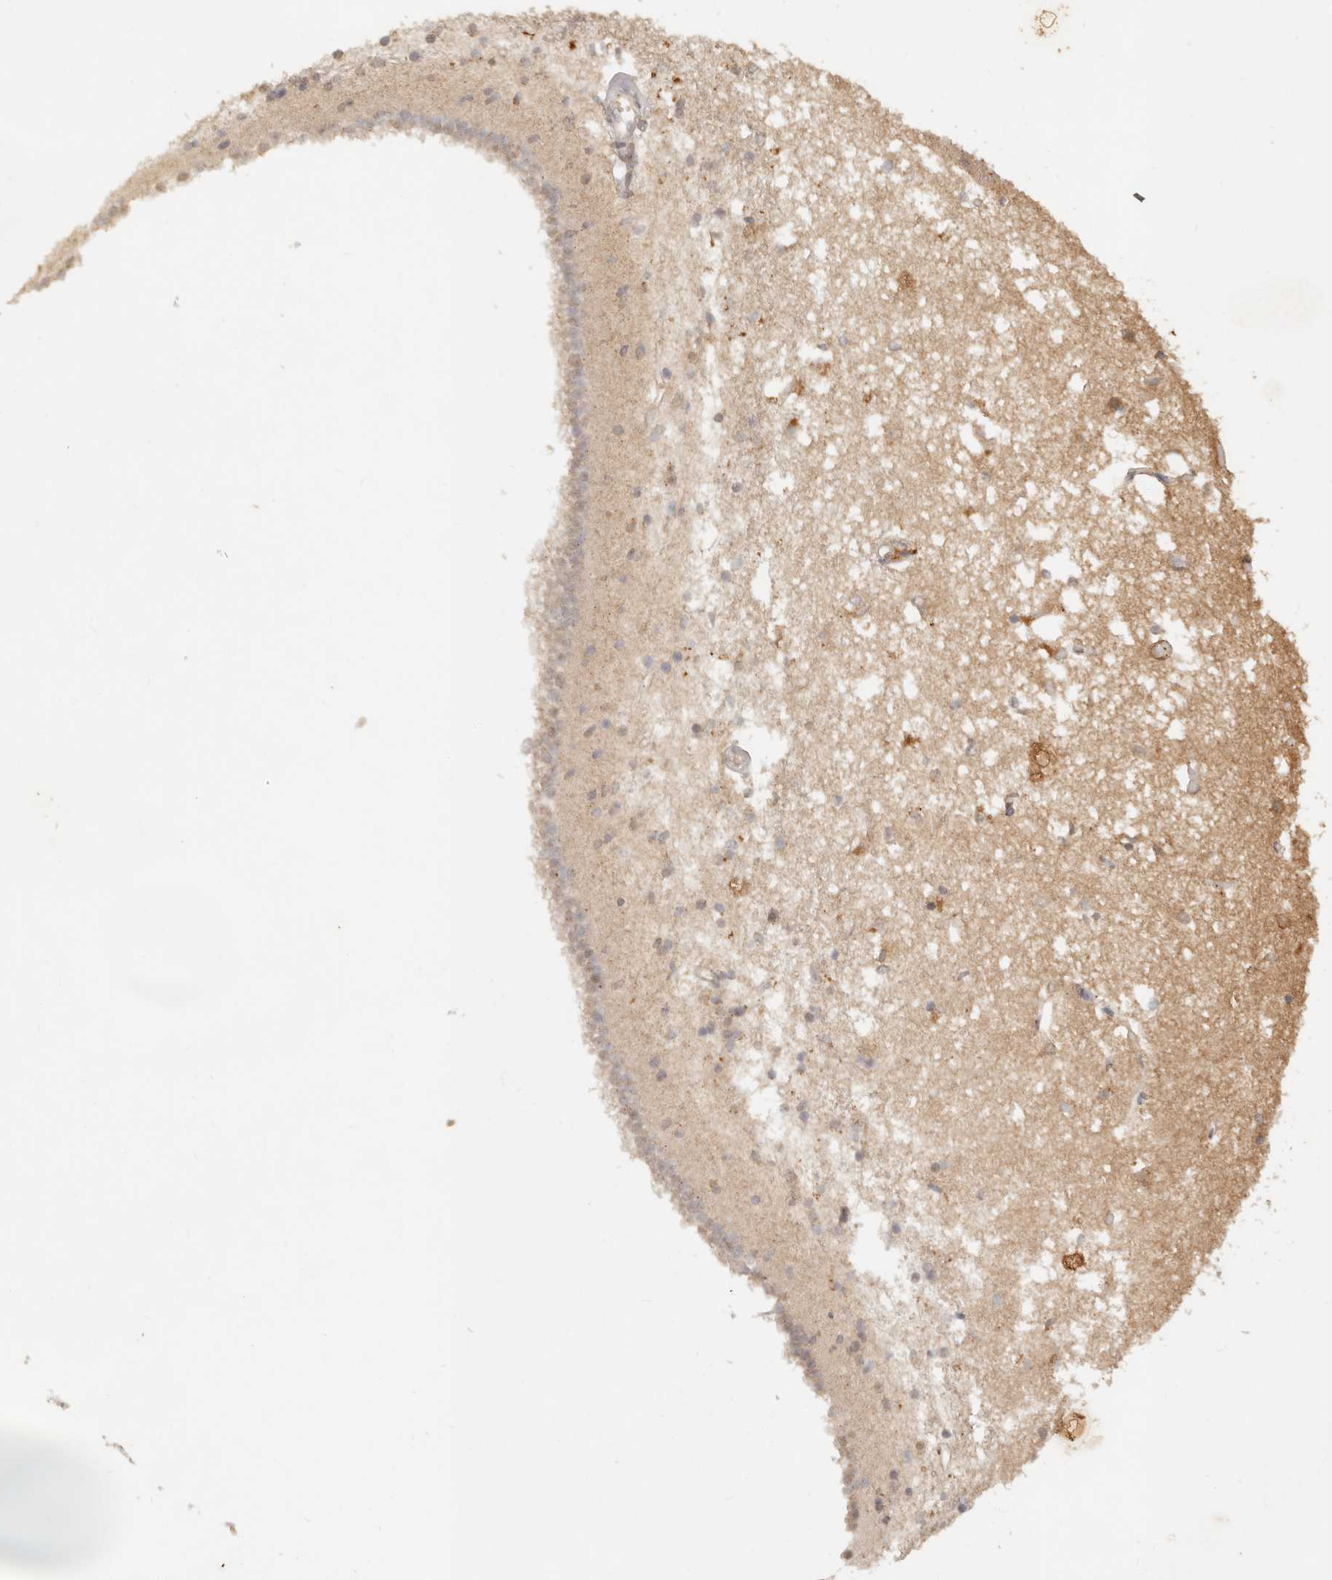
{"staining": {"intensity": "negative", "quantity": "none", "location": "none"}, "tissue": "caudate", "cell_type": "Glial cells", "image_type": "normal", "snomed": [{"axis": "morphology", "description": "Normal tissue, NOS"}, {"axis": "topography", "description": "Lateral ventricle wall"}], "caption": "A micrograph of caudate stained for a protein demonstrates no brown staining in glial cells.", "gene": "LMO4", "patient": {"sex": "male", "age": 45}}